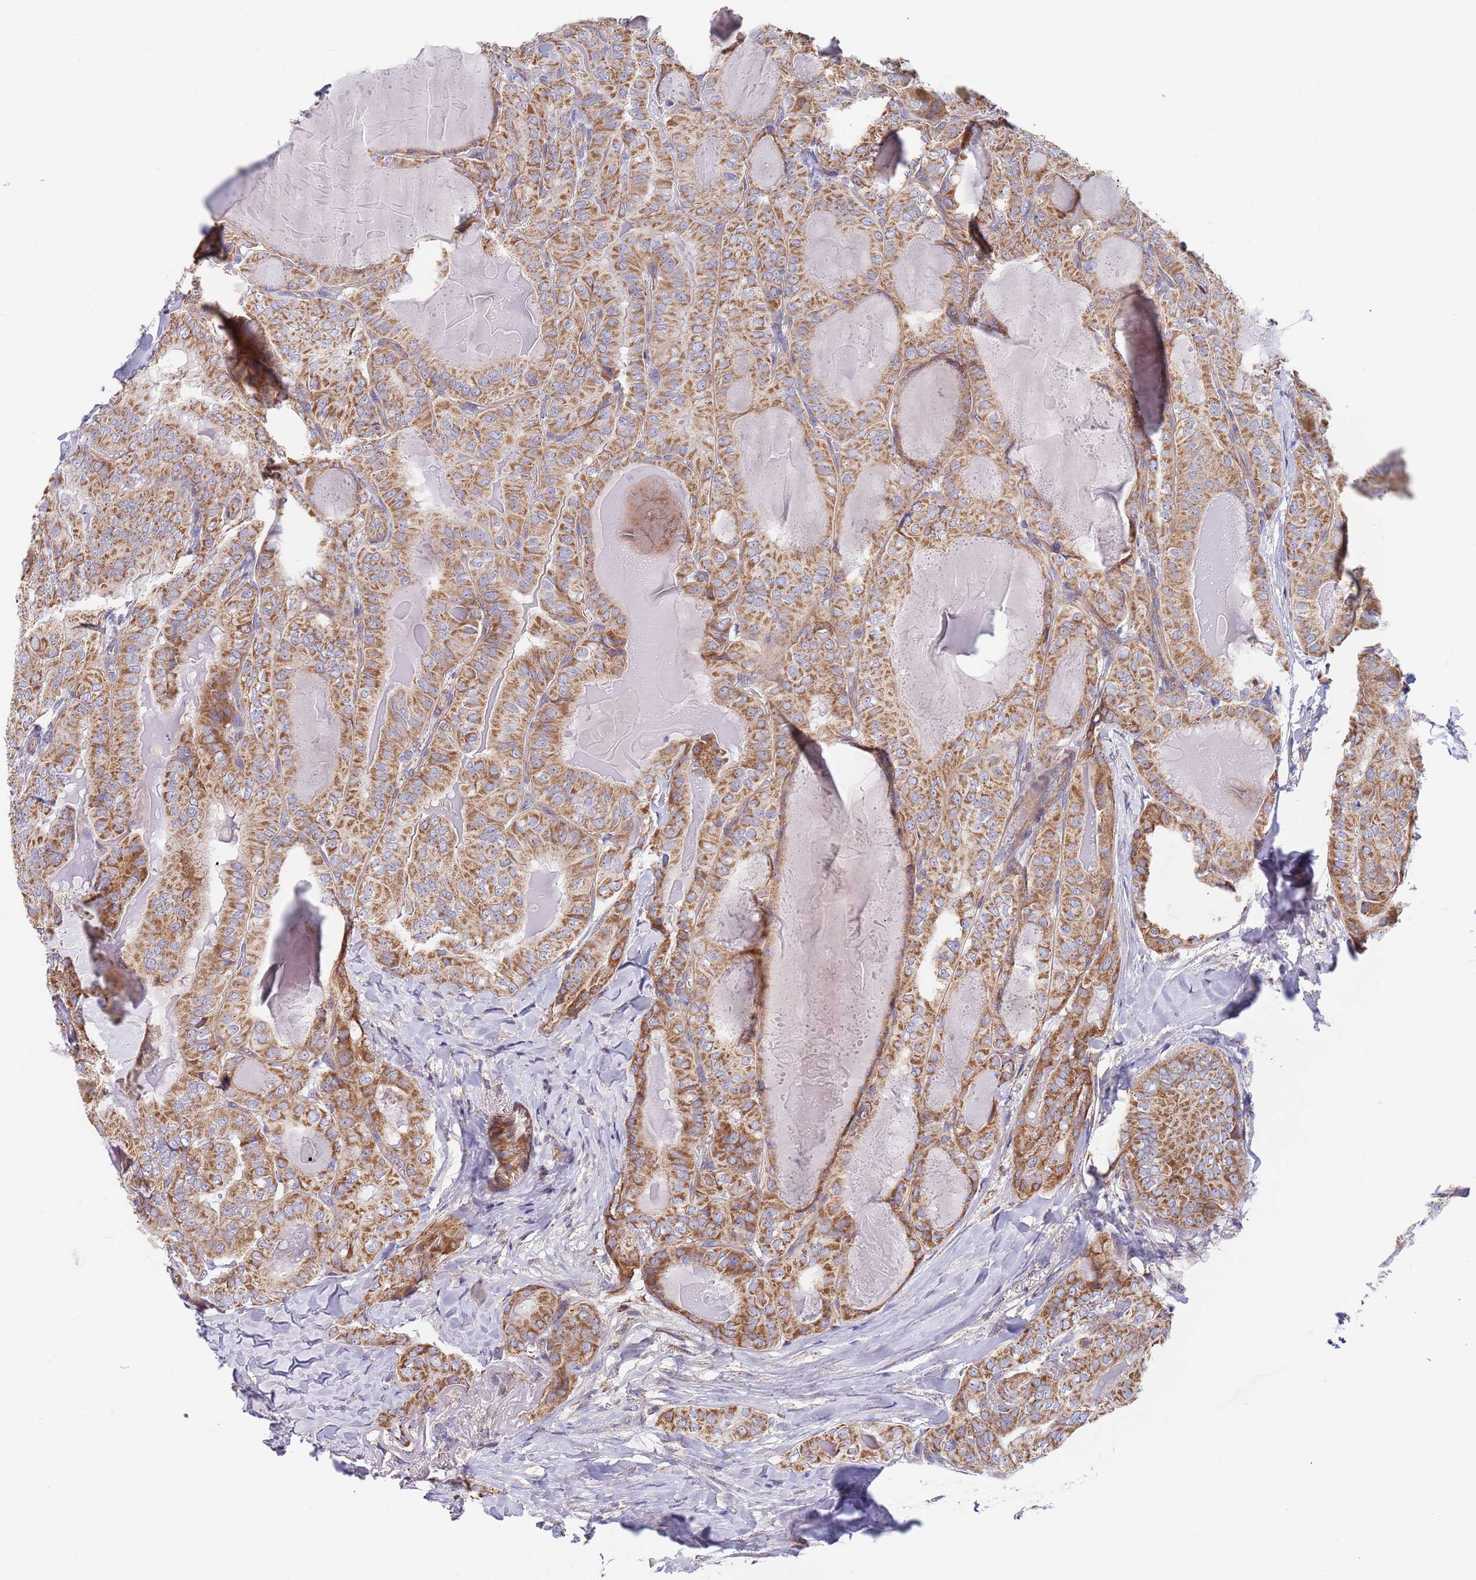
{"staining": {"intensity": "moderate", "quantity": ">75%", "location": "cytoplasmic/membranous"}, "tissue": "thyroid cancer", "cell_type": "Tumor cells", "image_type": "cancer", "snomed": [{"axis": "morphology", "description": "Papillary adenocarcinoma, NOS"}, {"axis": "topography", "description": "Thyroid gland"}], "caption": "Thyroid cancer tissue demonstrates moderate cytoplasmic/membranous positivity in about >75% of tumor cells, visualized by immunohistochemistry.", "gene": "PWWP3A", "patient": {"sex": "female", "age": 68}}